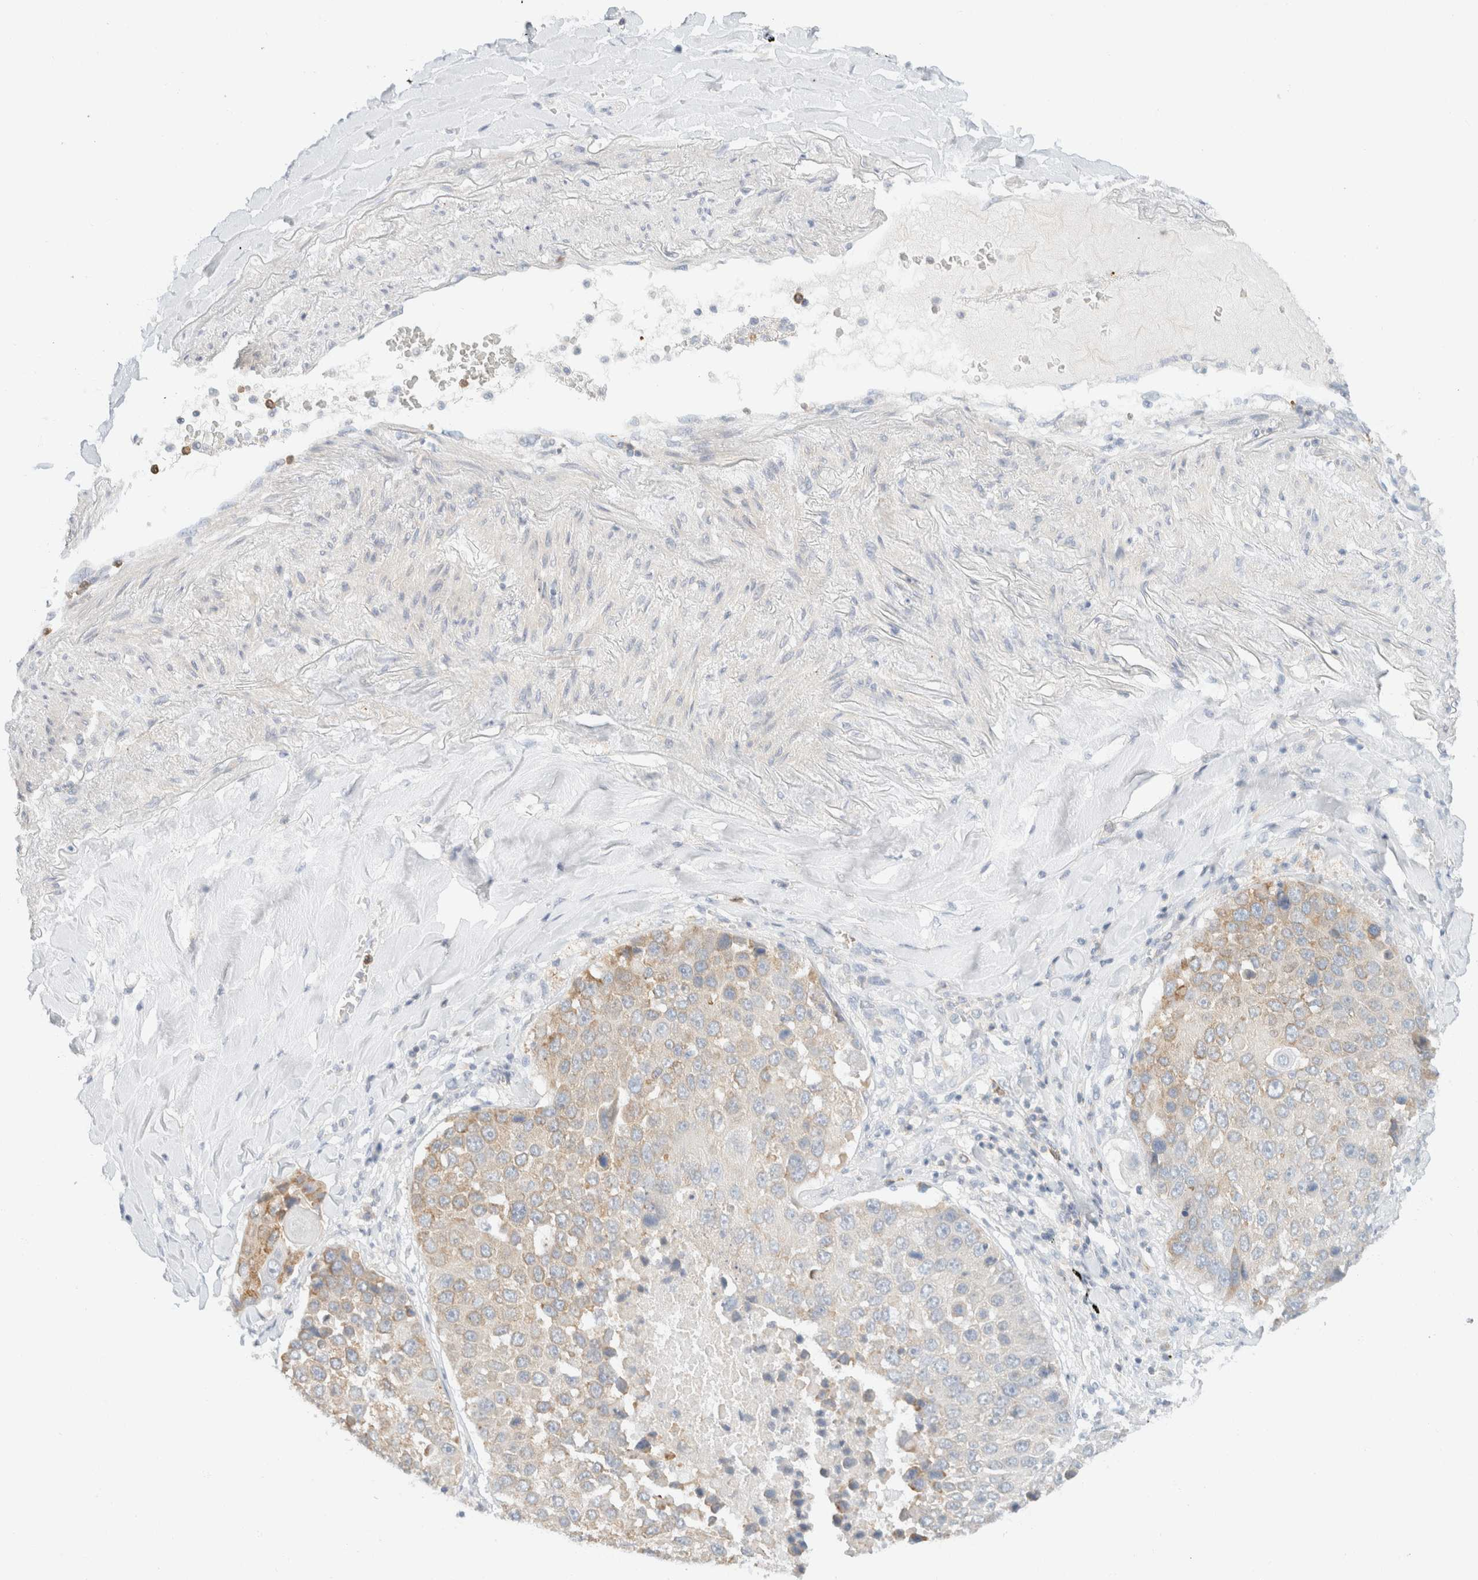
{"staining": {"intensity": "weak", "quantity": "<25%", "location": "cytoplasmic/membranous"}, "tissue": "lung cancer", "cell_type": "Tumor cells", "image_type": "cancer", "snomed": [{"axis": "morphology", "description": "Squamous cell carcinoma, NOS"}, {"axis": "topography", "description": "Lung"}], "caption": "This is an IHC histopathology image of human squamous cell carcinoma (lung). There is no staining in tumor cells.", "gene": "SH3GLB2", "patient": {"sex": "male", "age": 61}}